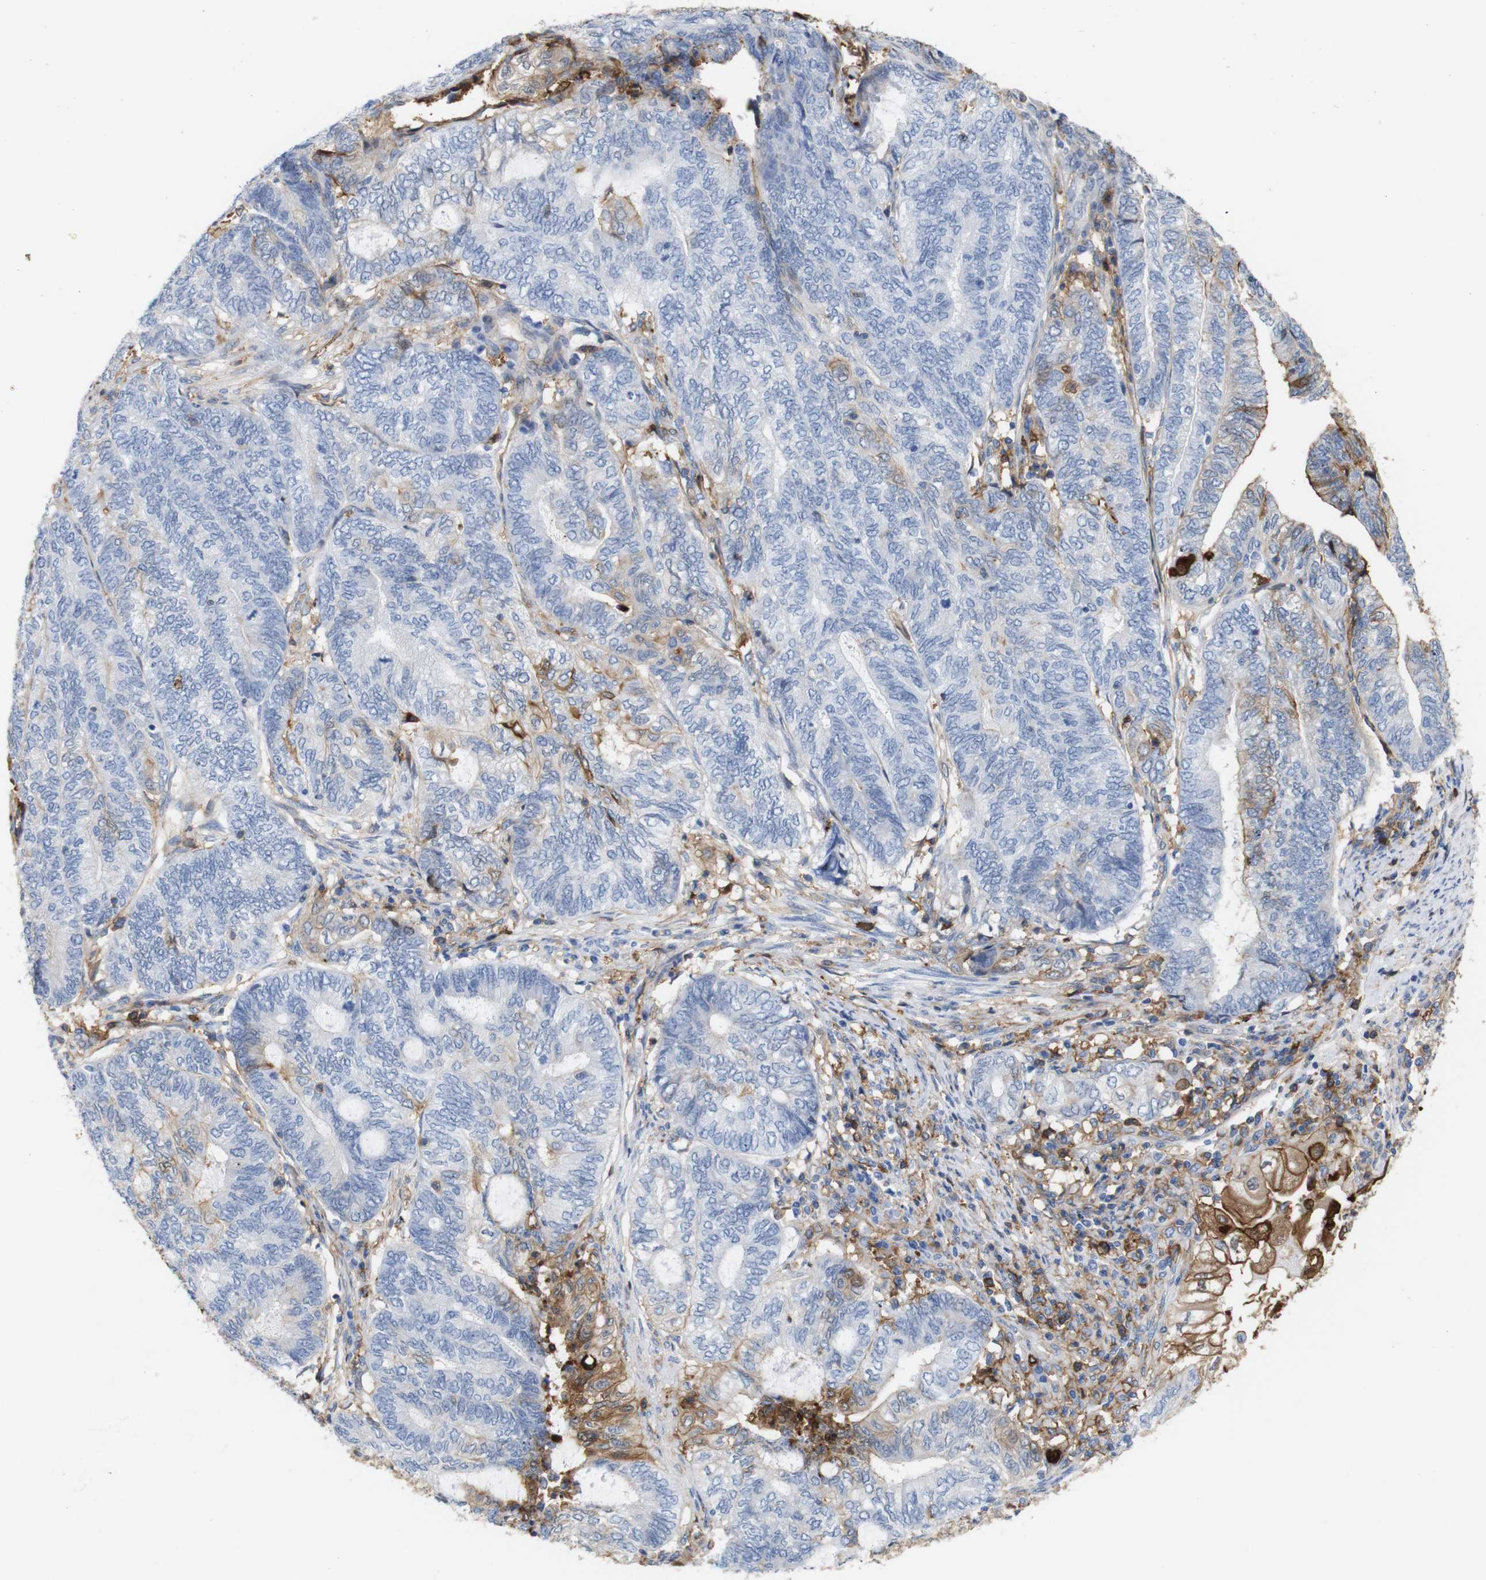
{"staining": {"intensity": "moderate", "quantity": "<25%", "location": "cytoplasmic/membranous"}, "tissue": "endometrial cancer", "cell_type": "Tumor cells", "image_type": "cancer", "snomed": [{"axis": "morphology", "description": "Adenocarcinoma, NOS"}, {"axis": "topography", "description": "Uterus"}, {"axis": "topography", "description": "Endometrium"}], "caption": "The immunohistochemical stain highlights moderate cytoplasmic/membranous staining in tumor cells of endometrial adenocarcinoma tissue.", "gene": "ANXA1", "patient": {"sex": "female", "age": 70}}